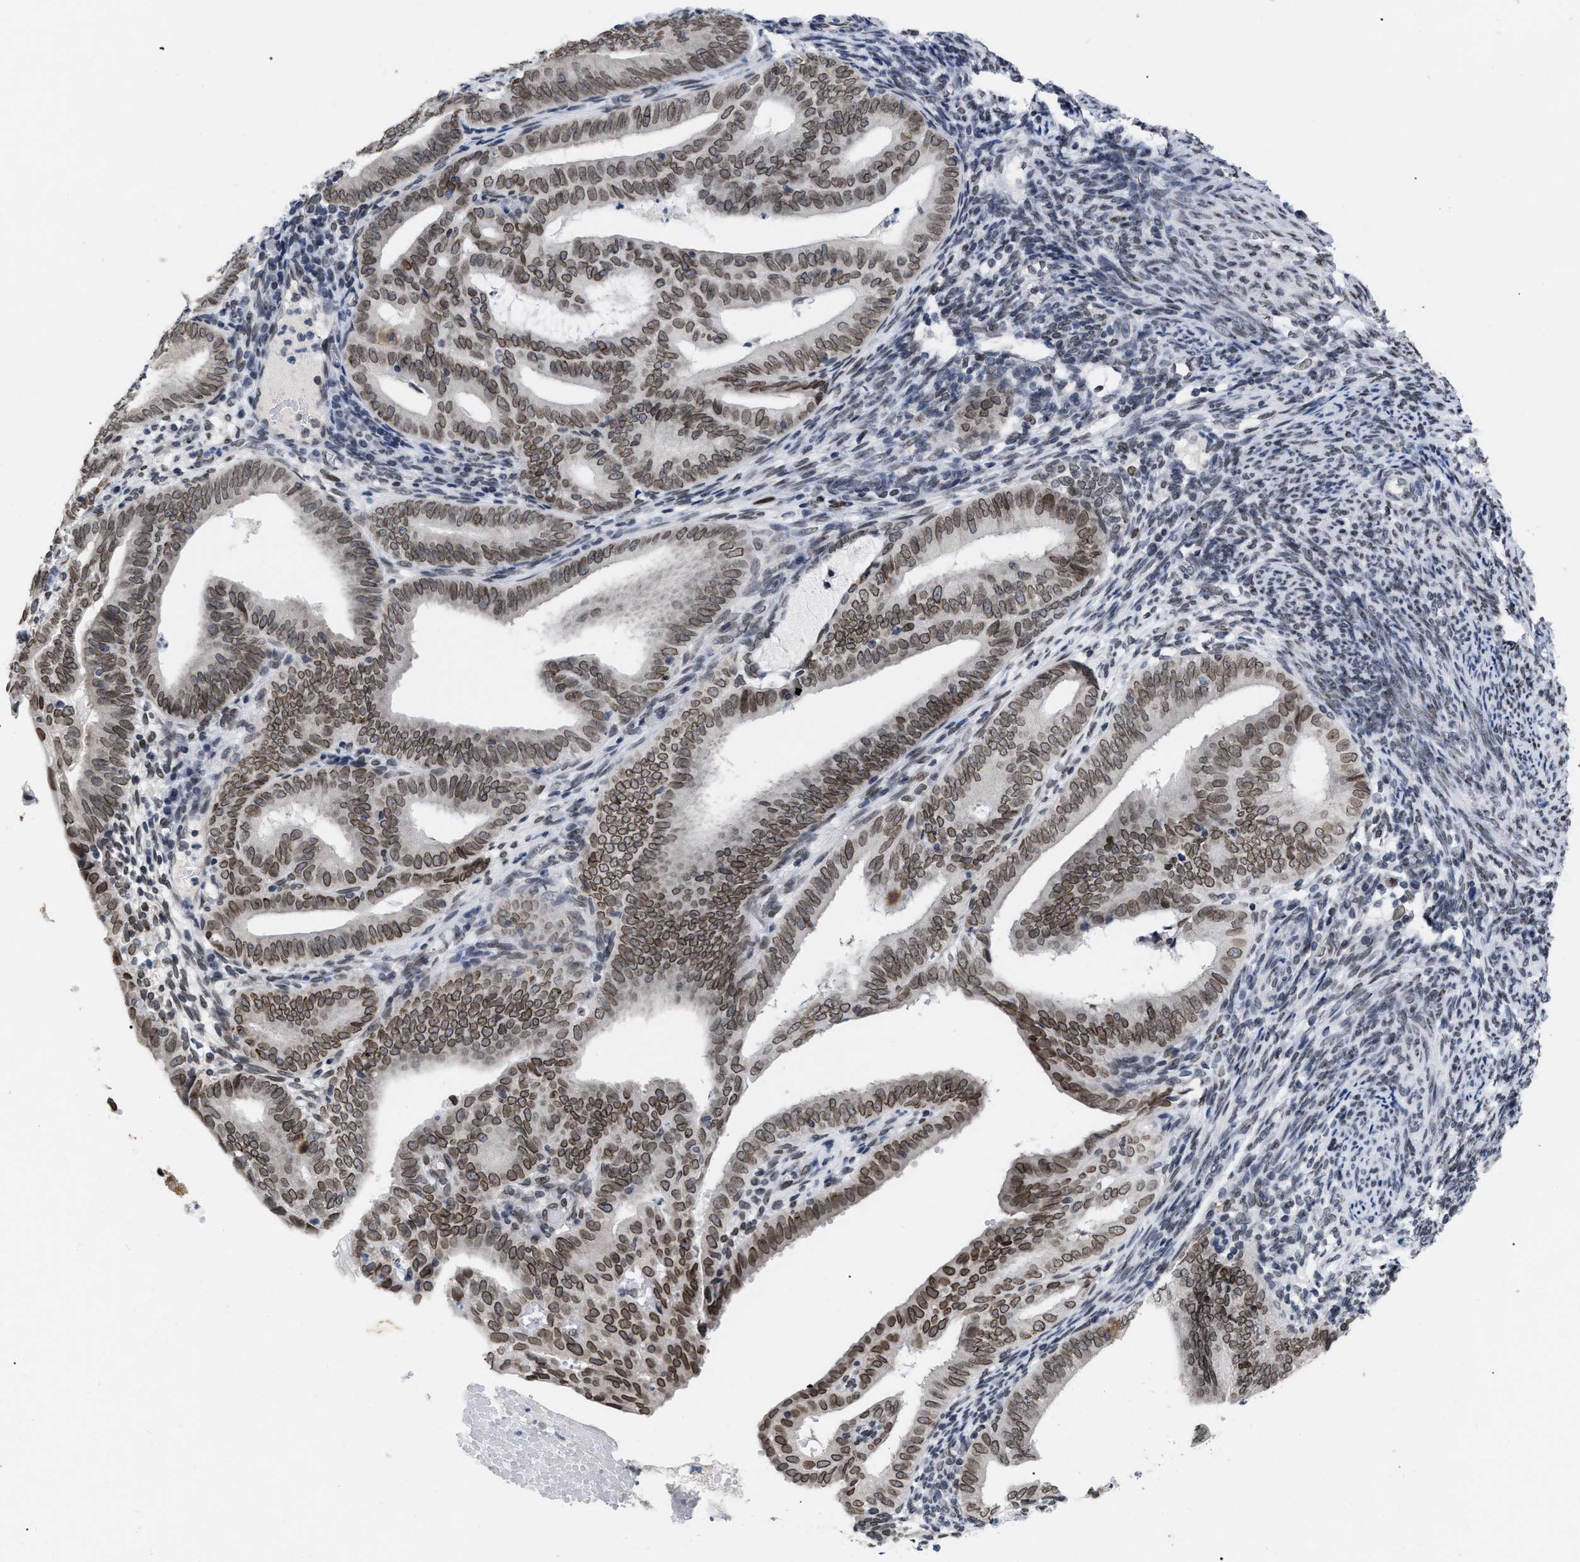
{"staining": {"intensity": "moderate", "quantity": ">75%", "location": "cytoplasmic/membranous,nuclear"}, "tissue": "endometrial cancer", "cell_type": "Tumor cells", "image_type": "cancer", "snomed": [{"axis": "morphology", "description": "Adenocarcinoma, NOS"}, {"axis": "topography", "description": "Endometrium"}], "caption": "A brown stain labels moderate cytoplasmic/membranous and nuclear staining of a protein in human endometrial cancer (adenocarcinoma) tumor cells.", "gene": "TPR", "patient": {"sex": "female", "age": 58}}